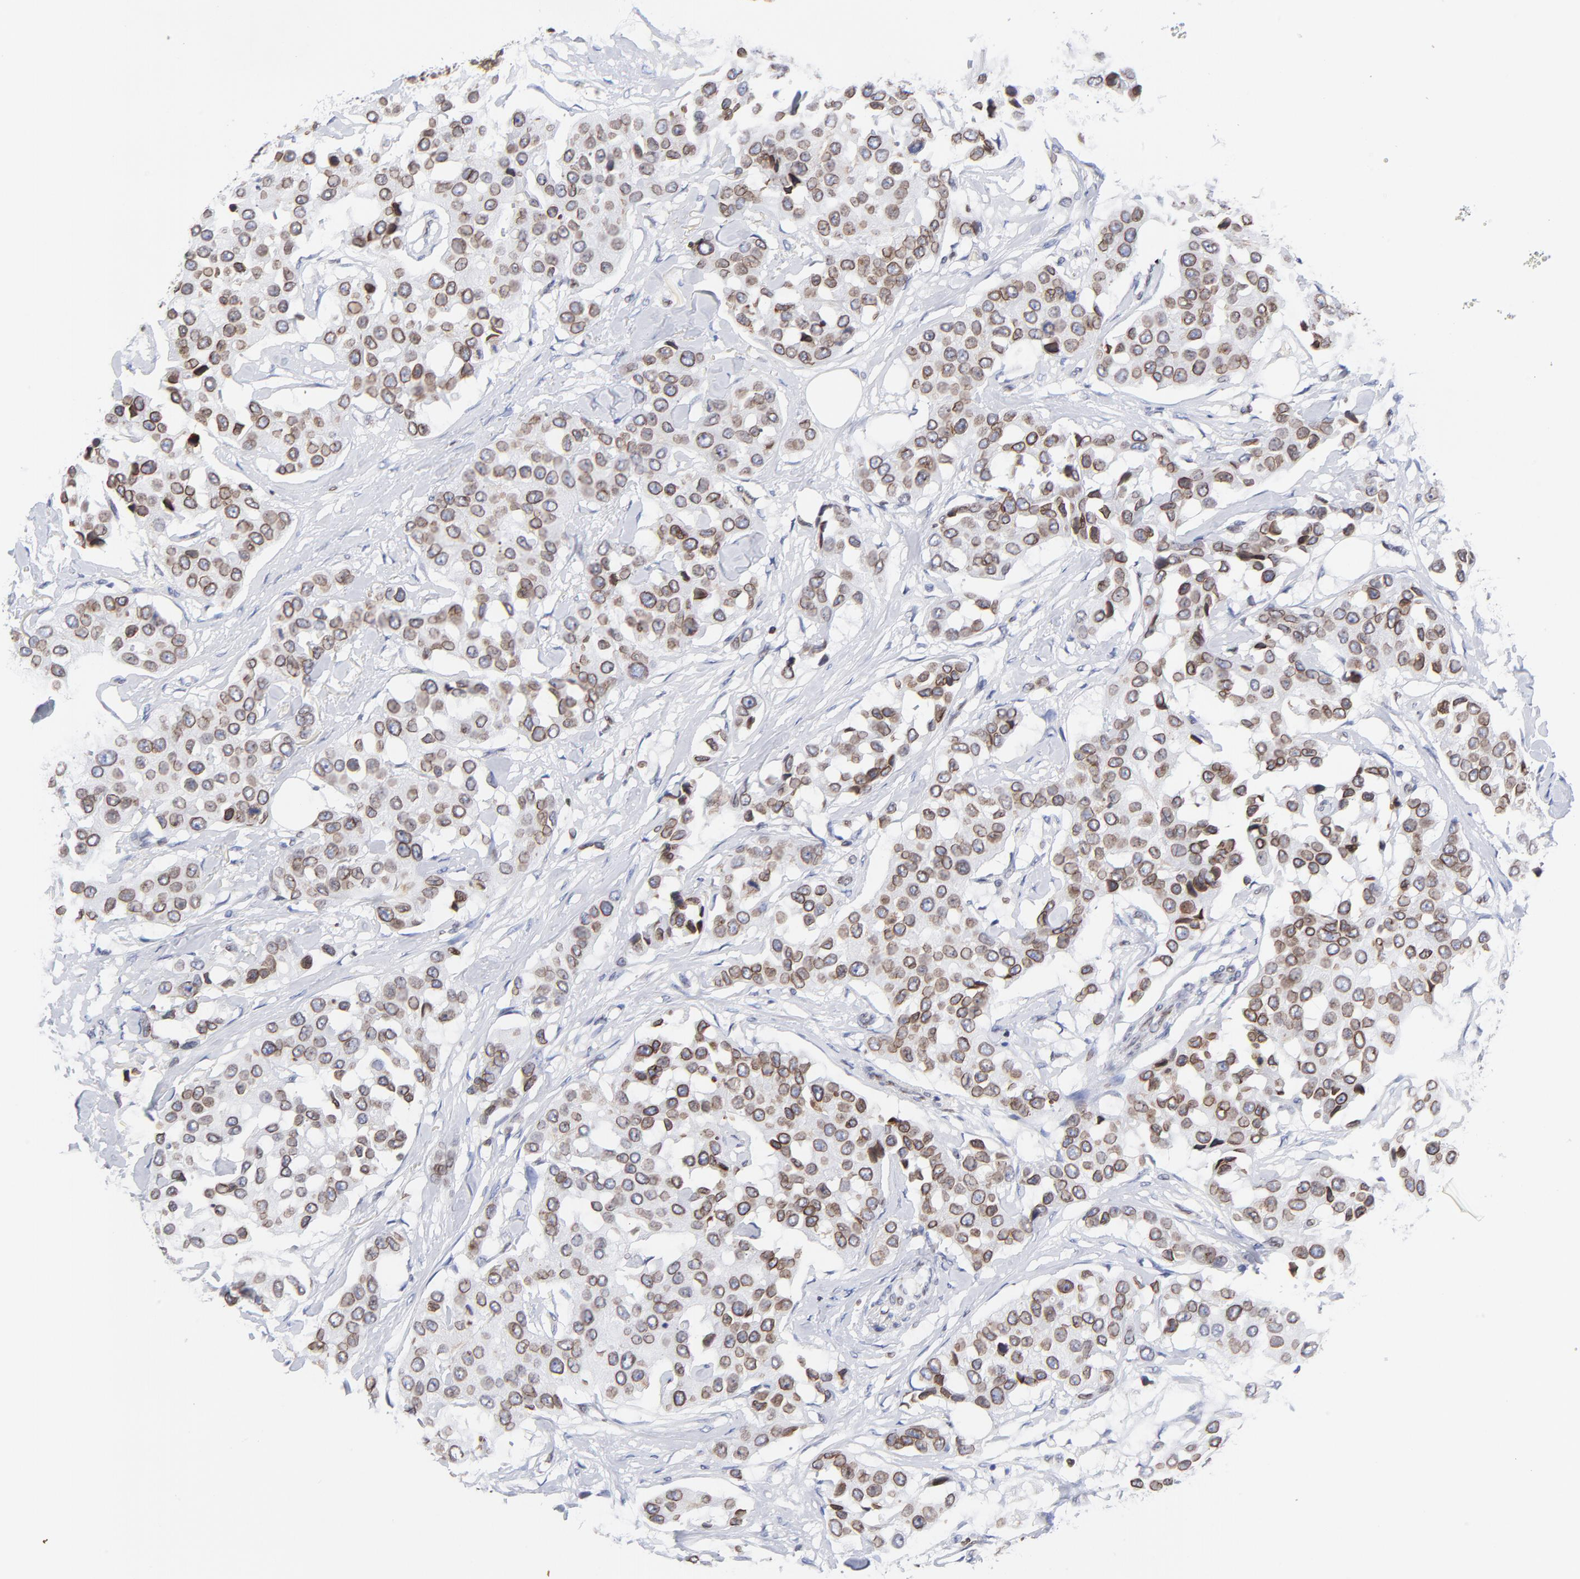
{"staining": {"intensity": "moderate", "quantity": ">75%", "location": "cytoplasmic/membranous,nuclear"}, "tissue": "breast cancer", "cell_type": "Tumor cells", "image_type": "cancer", "snomed": [{"axis": "morphology", "description": "Duct carcinoma"}, {"axis": "topography", "description": "Breast"}], "caption": "Brown immunohistochemical staining in human infiltrating ductal carcinoma (breast) demonstrates moderate cytoplasmic/membranous and nuclear expression in approximately >75% of tumor cells.", "gene": "THAP7", "patient": {"sex": "female", "age": 80}}